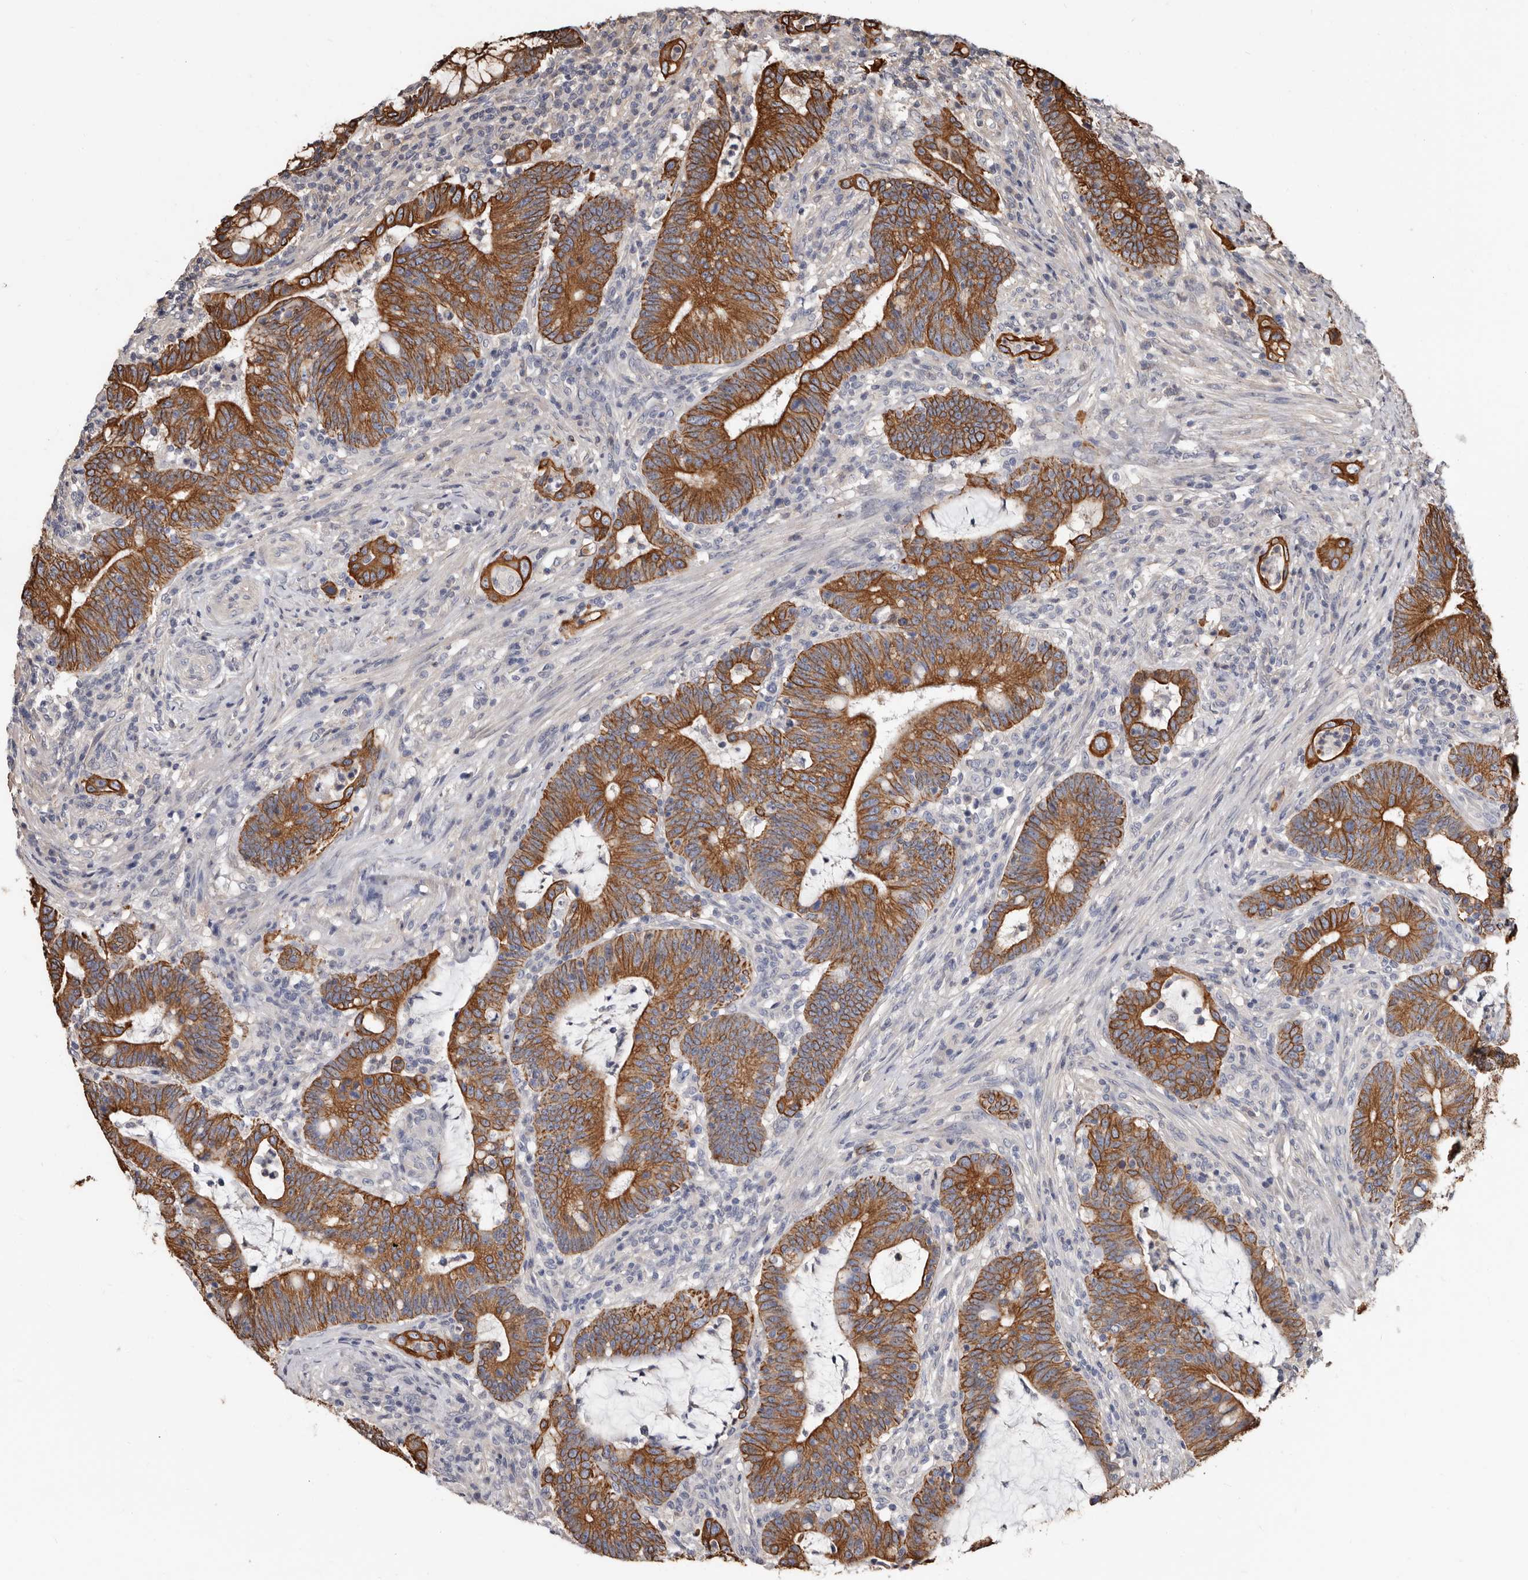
{"staining": {"intensity": "strong", "quantity": ">75%", "location": "cytoplasmic/membranous"}, "tissue": "colorectal cancer", "cell_type": "Tumor cells", "image_type": "cancer", "snomed": [{"axis": "morphology", "description": "Adenocarcinoma, NOS"}, {"axis": "topography", "description": "Colon"}], "caption": "This photomicrograph demonstrates immunohistochemistry (IHC) staining of adenocarcinoma (colorectal), with high strong cytoplasmic/membranous staining in about >75% of tumor cells.", "gene": "MRPL18", "patient": {"sex": "female", "age": 66}}